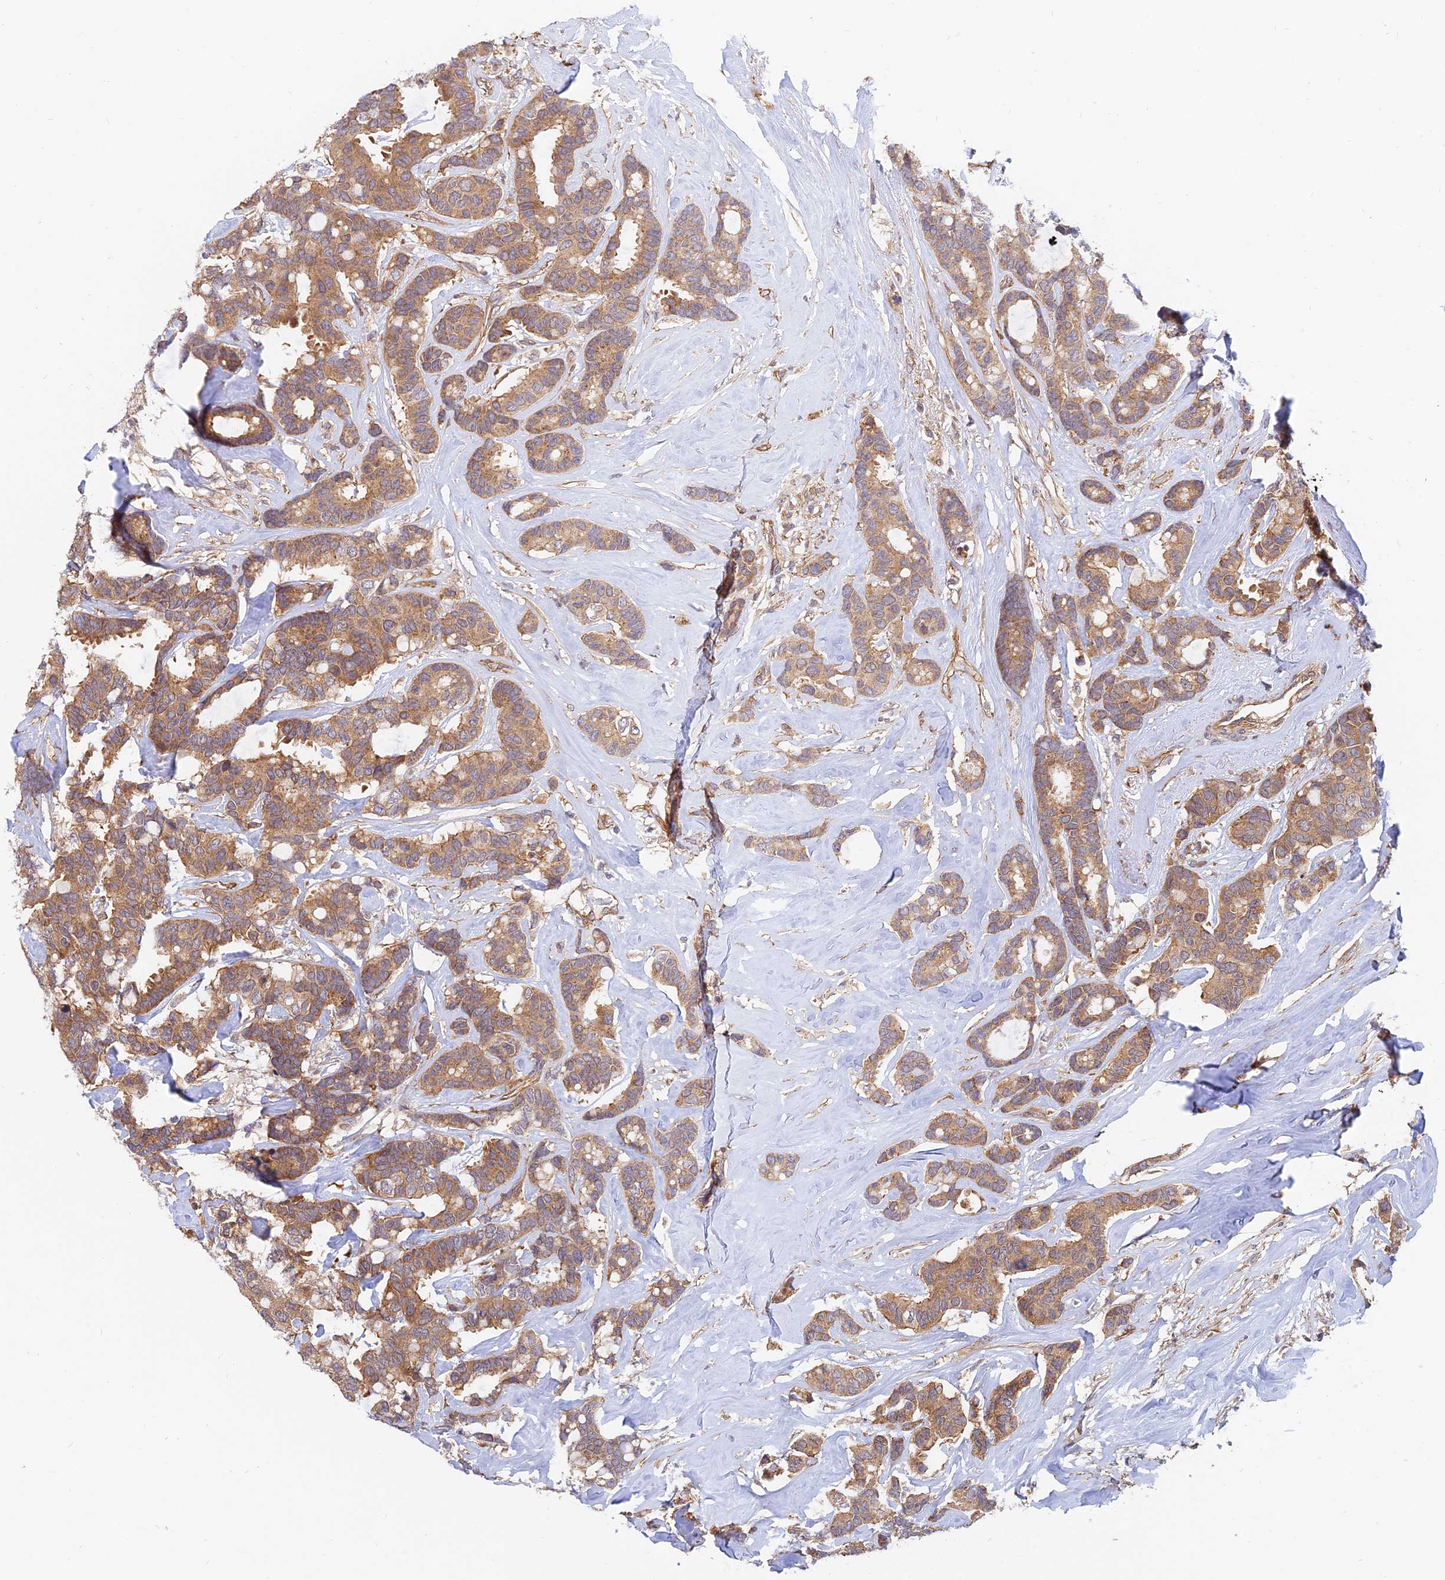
{"staining": {"intensity": "moderate", "quantity": ">75%", "location": "cytoplasmic/membranous"}, "tissue": "breast cancer", "cell_type": "Tumor cells", "image_type": "cancer", "snomed": [{"axis": "morphology", "description": "Duct carcinoma"}, {"axis": "topography", "description": "Breast"}], "caption": "Human breast cancer (infiltrating ductal carcinoma) stained with a protein marker shows moderate staining in tumor cells.", "gene": "WDR41", "patient": {"sex": "female", "age": 87}}